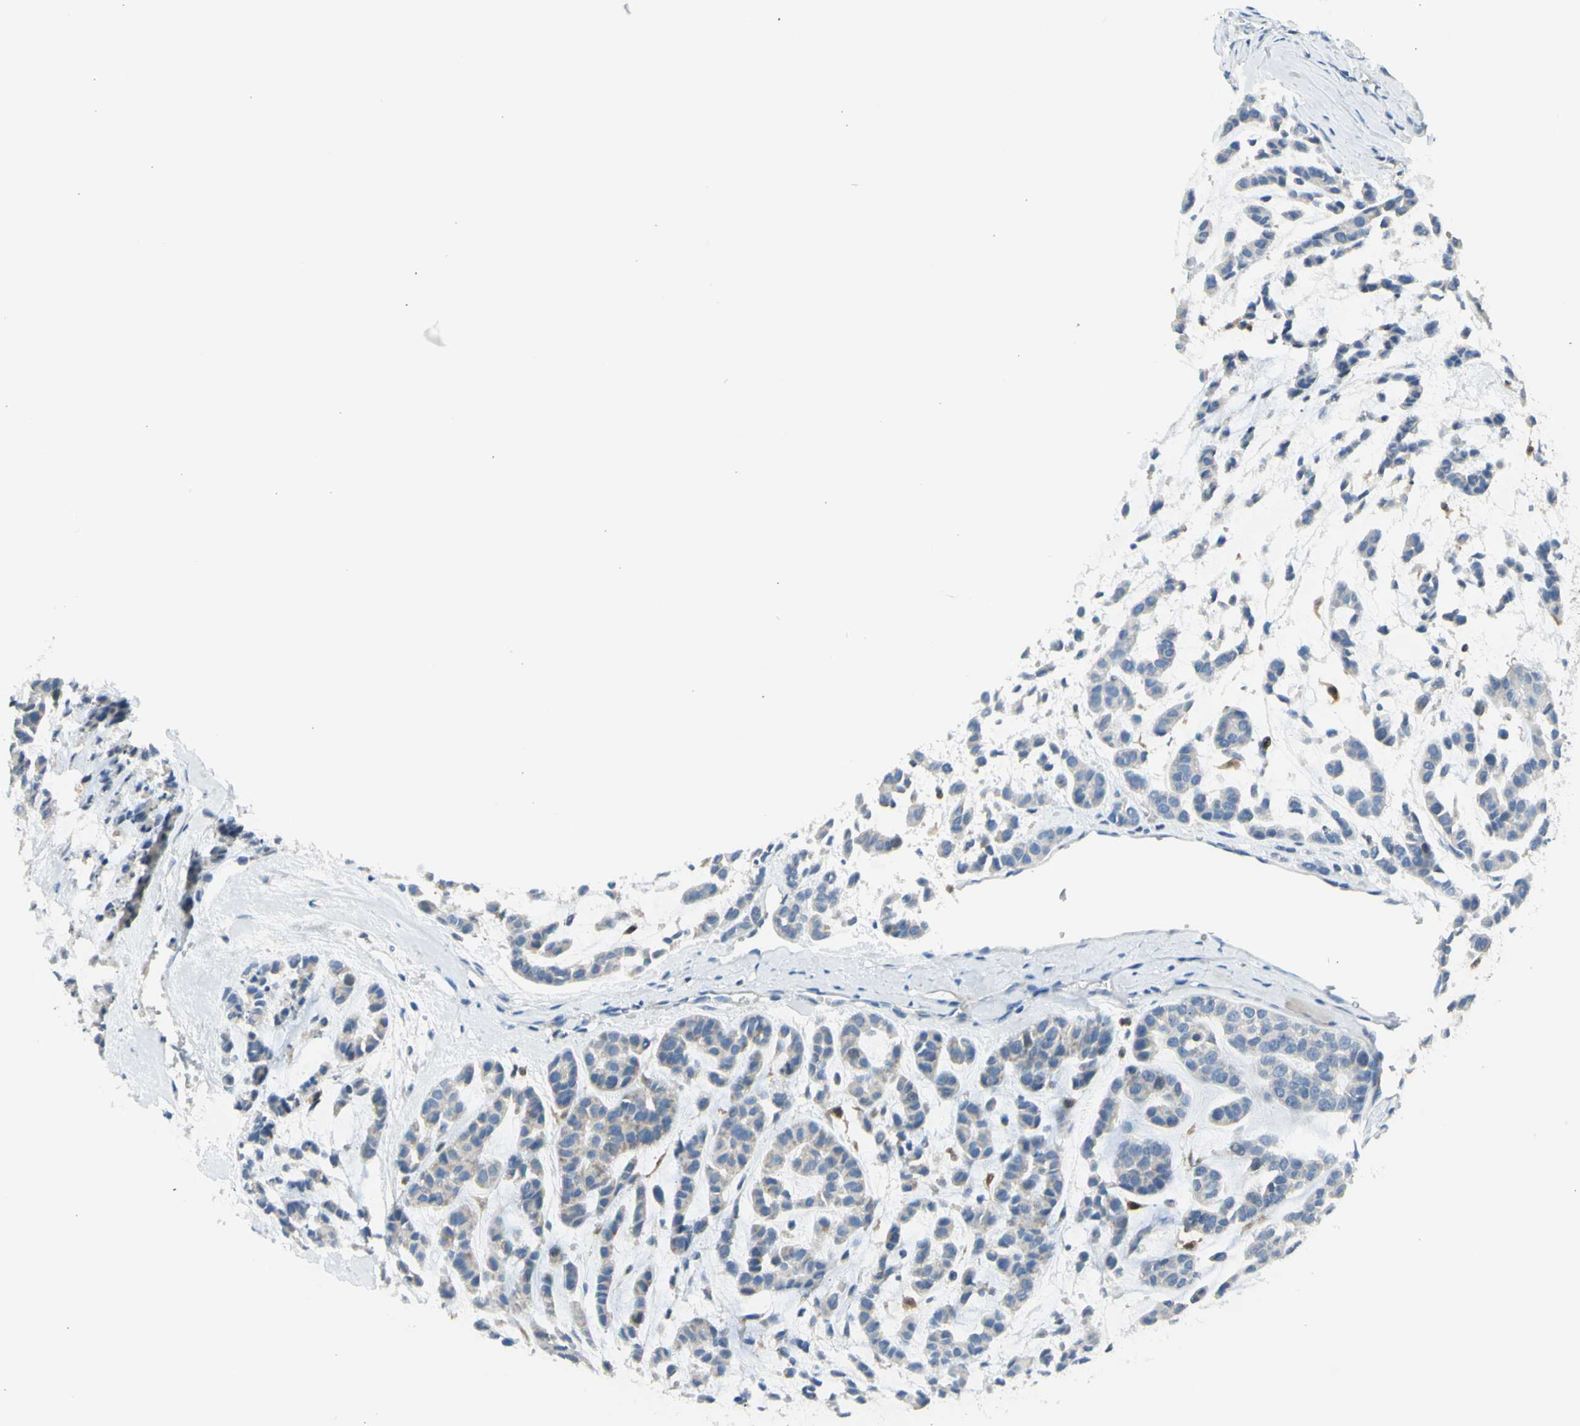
{"staining": {"intensity": "negative", "quantity": "none", "location": "none"}, "tissue": "head and neck cancer", "cell_type": "Tumor cells", "image_type": "cancer", "snomed": [{"axis": "morphology", "description": "Adenocarcinoma, NOS"}, {"axis": "morphology", "description": "Adenoma, NOS"}, {"axis": "topography", "description": "Head-Neck"}], "caption": "This histopathology image is of adenoma (head and neck) stained with immunohistochemistry (IHC) to label a protein in brown with the nuclei are counter-stained blue. There is no staining in tumor cells.", "gene": "NPHP3", "patient": {"sex": "female", "age": 55}}